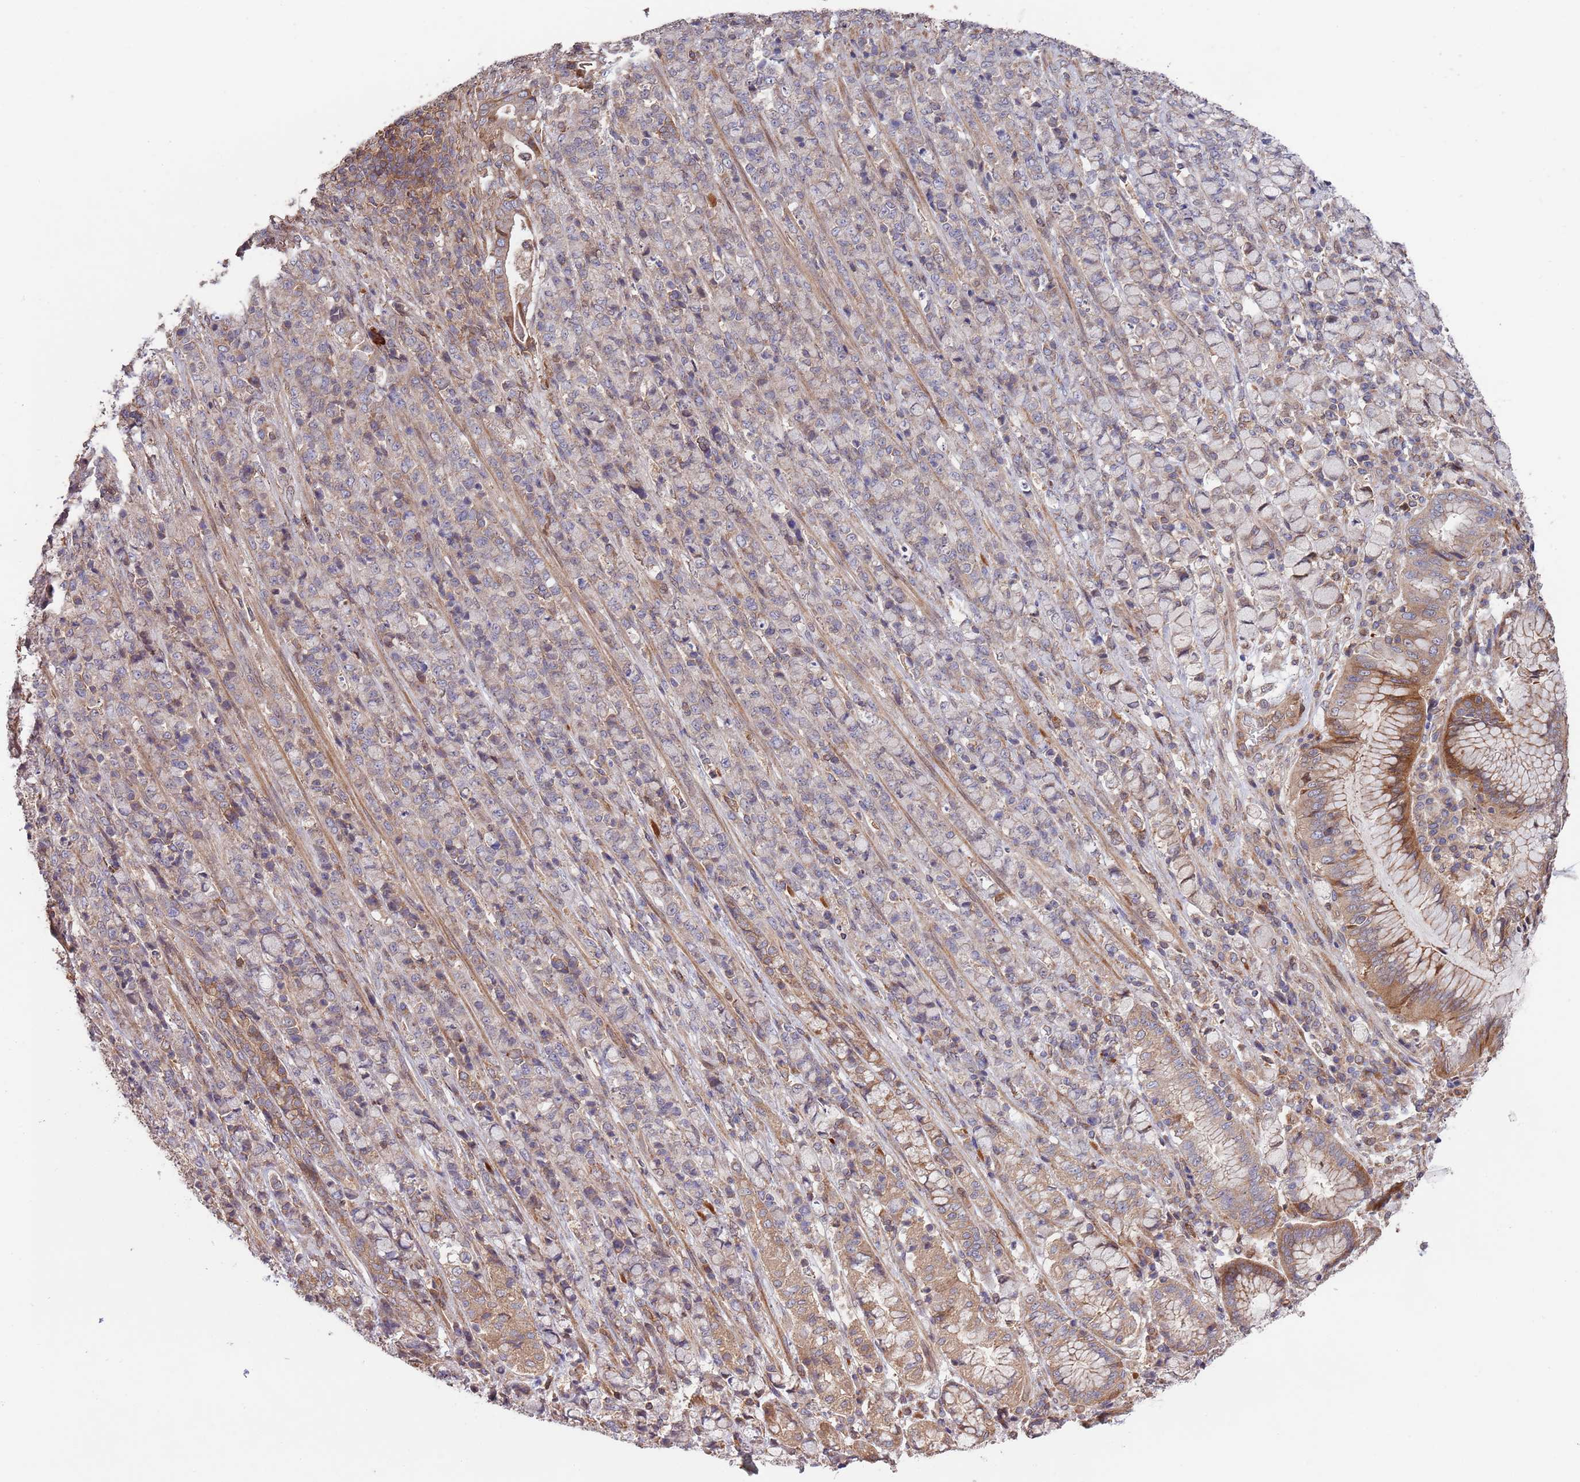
{"staining": {"intensity": "negative", "quantity": "none", "location": "none"}, "tissue": "stomach cancer", "cell_type": "Tumor cells", "image_type": "cancer", "snomed": [{"axis": "morphology", "description": "Adenocarcinoma, NOS"}, {"axis": "topography", "description": "Stomach"}], "caption": "Photomicrograph shows no protein positivity in tumor cells of adenocarcinoma (stomach) tissue.", "gene": "RNF19B", "patient": {"sex": "female", "age": 79}}